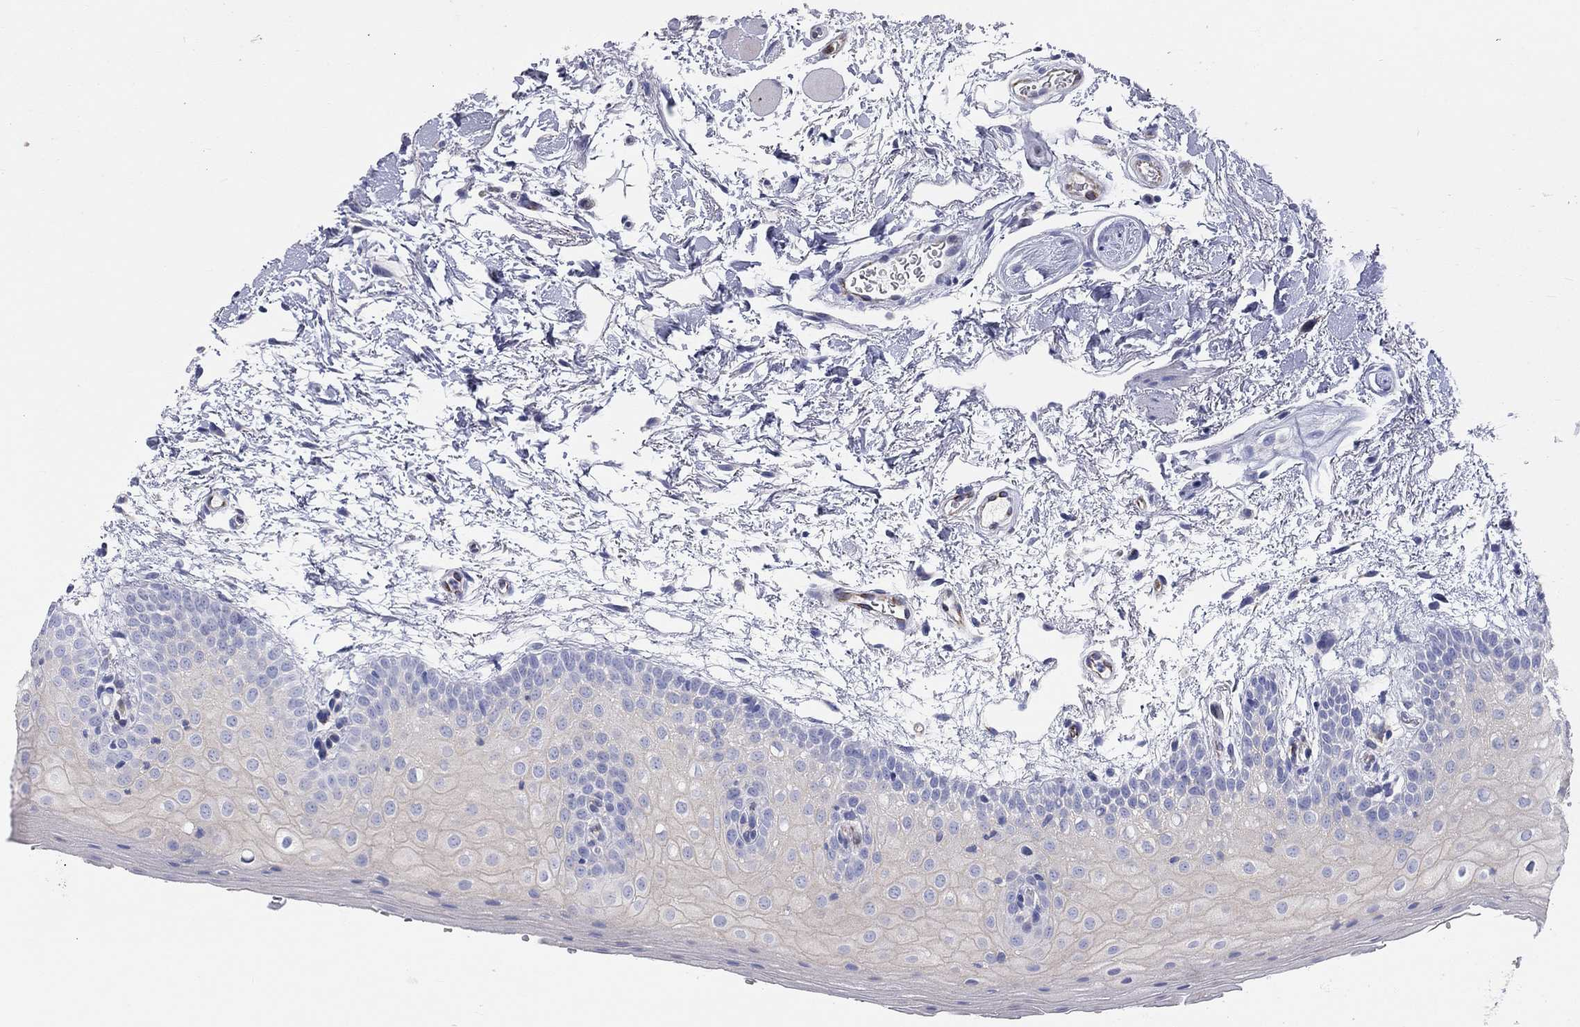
{"staining": {"intensity": "negative", "quantity": "none", "location": "none"}, "tissue": "oral mucosa", "cell_type": "Squamous epithelial cells", "image_type": "normal", "snomed": [{"axis": "morphology", "description": "Normal tissue, NOS"}, {"axis": "topography", "description": "Oral tissue"}, {"axis": "topography", "description": "Tounge, NOS"}], "caption": "Immunohistochemistry image of benign oral mucosa stained for a protein (brown), which exhibits no staining in squamous epithelial cells. (DAB IHC visualized using brightfield microscopy, high magnification).", "gene": "PCDHGC5", "patient": {"sex": "female", "age": 86}}